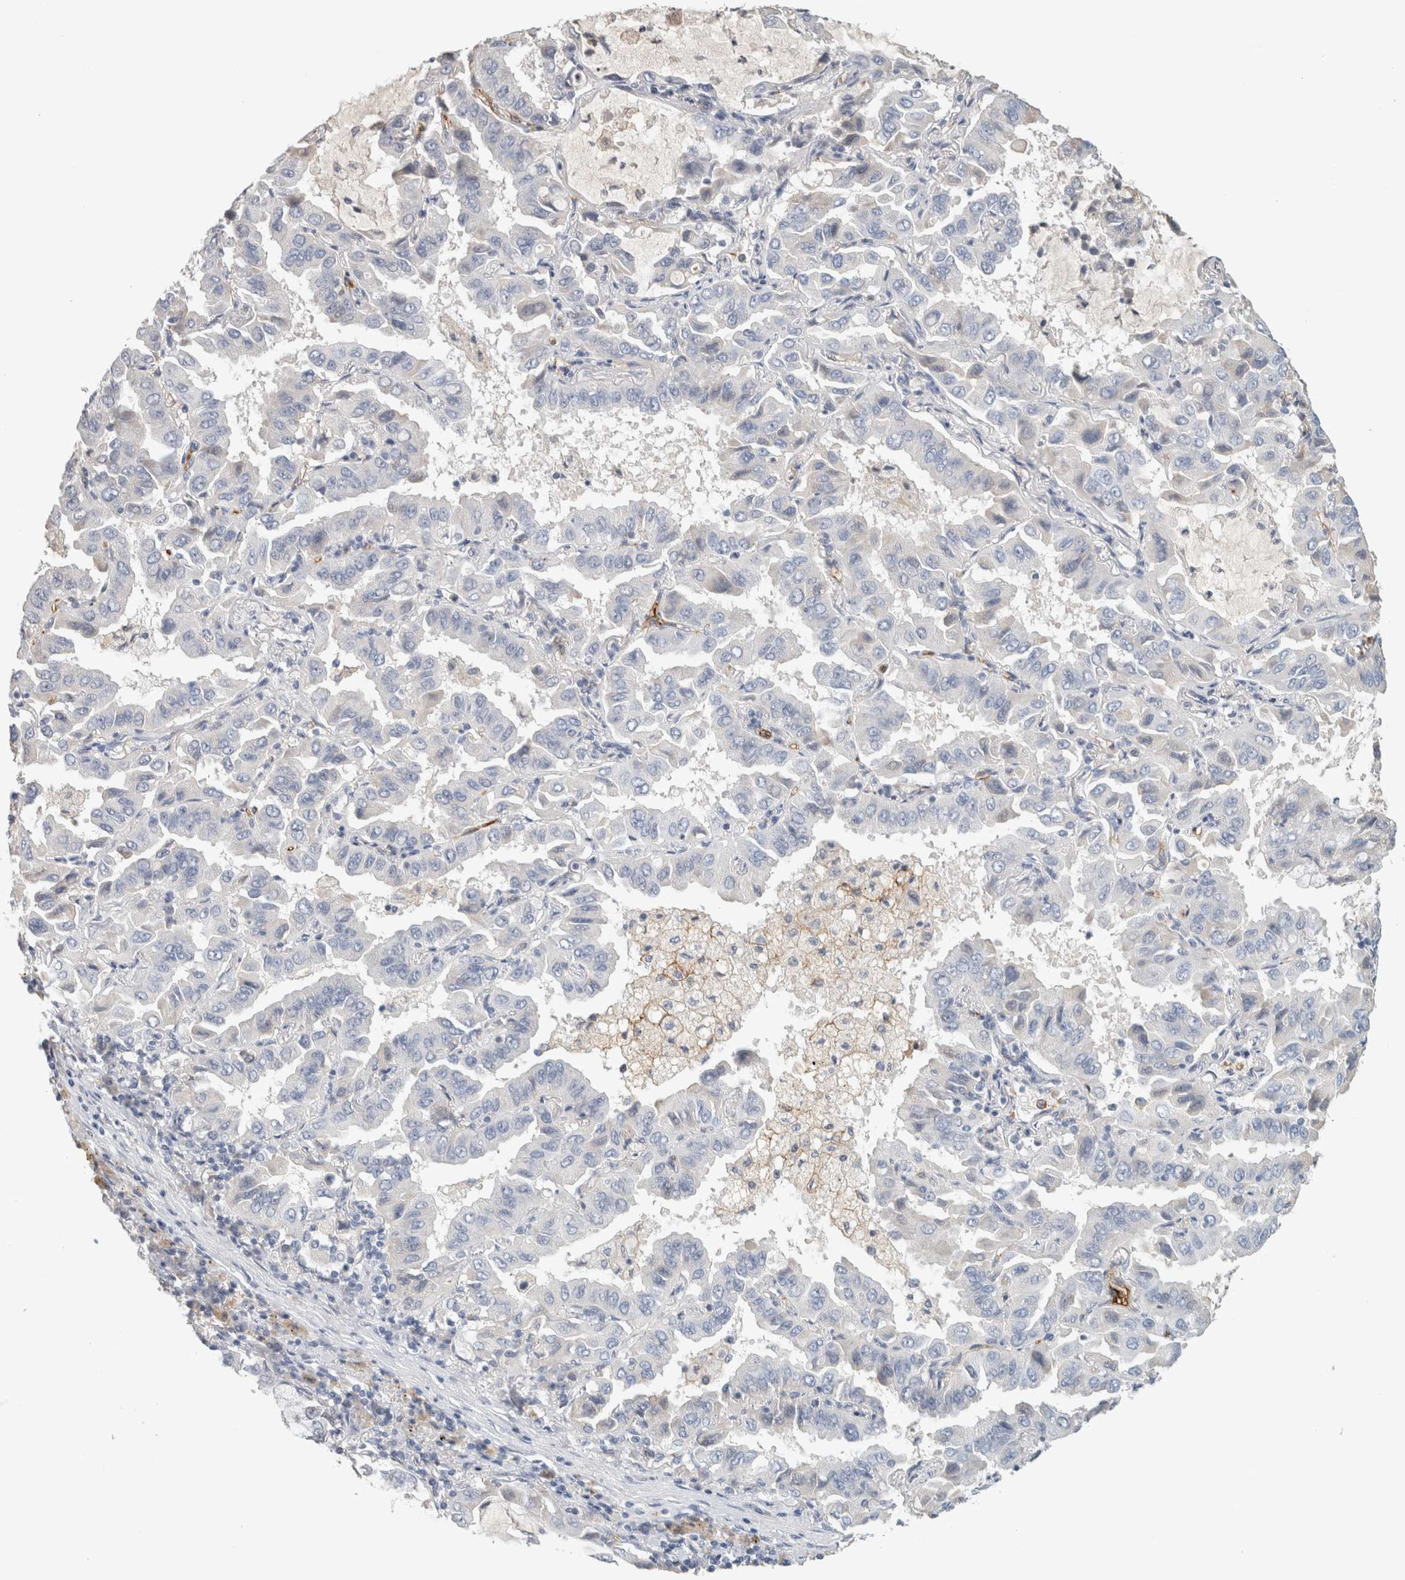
{"staining": {"intensity": "negative", "quantity": "none", "location": "none"}, "tissue": "lung cancer", "cell_type": "Tumor cells", "image_type": "cancer", "snomed": [{"axis": "morphology", "description": "Adenocarcinoma, NOS"}, {"axis": "topography", "description": "Lung"}], "caption": "DAB (3,3'-diaminobenzidine) immunohistochemical staining of lung adenocarcinoma displays no significant staining in tumor cells.", "gene": "CD36", "patient": {"sex": "male", "age": 64}}